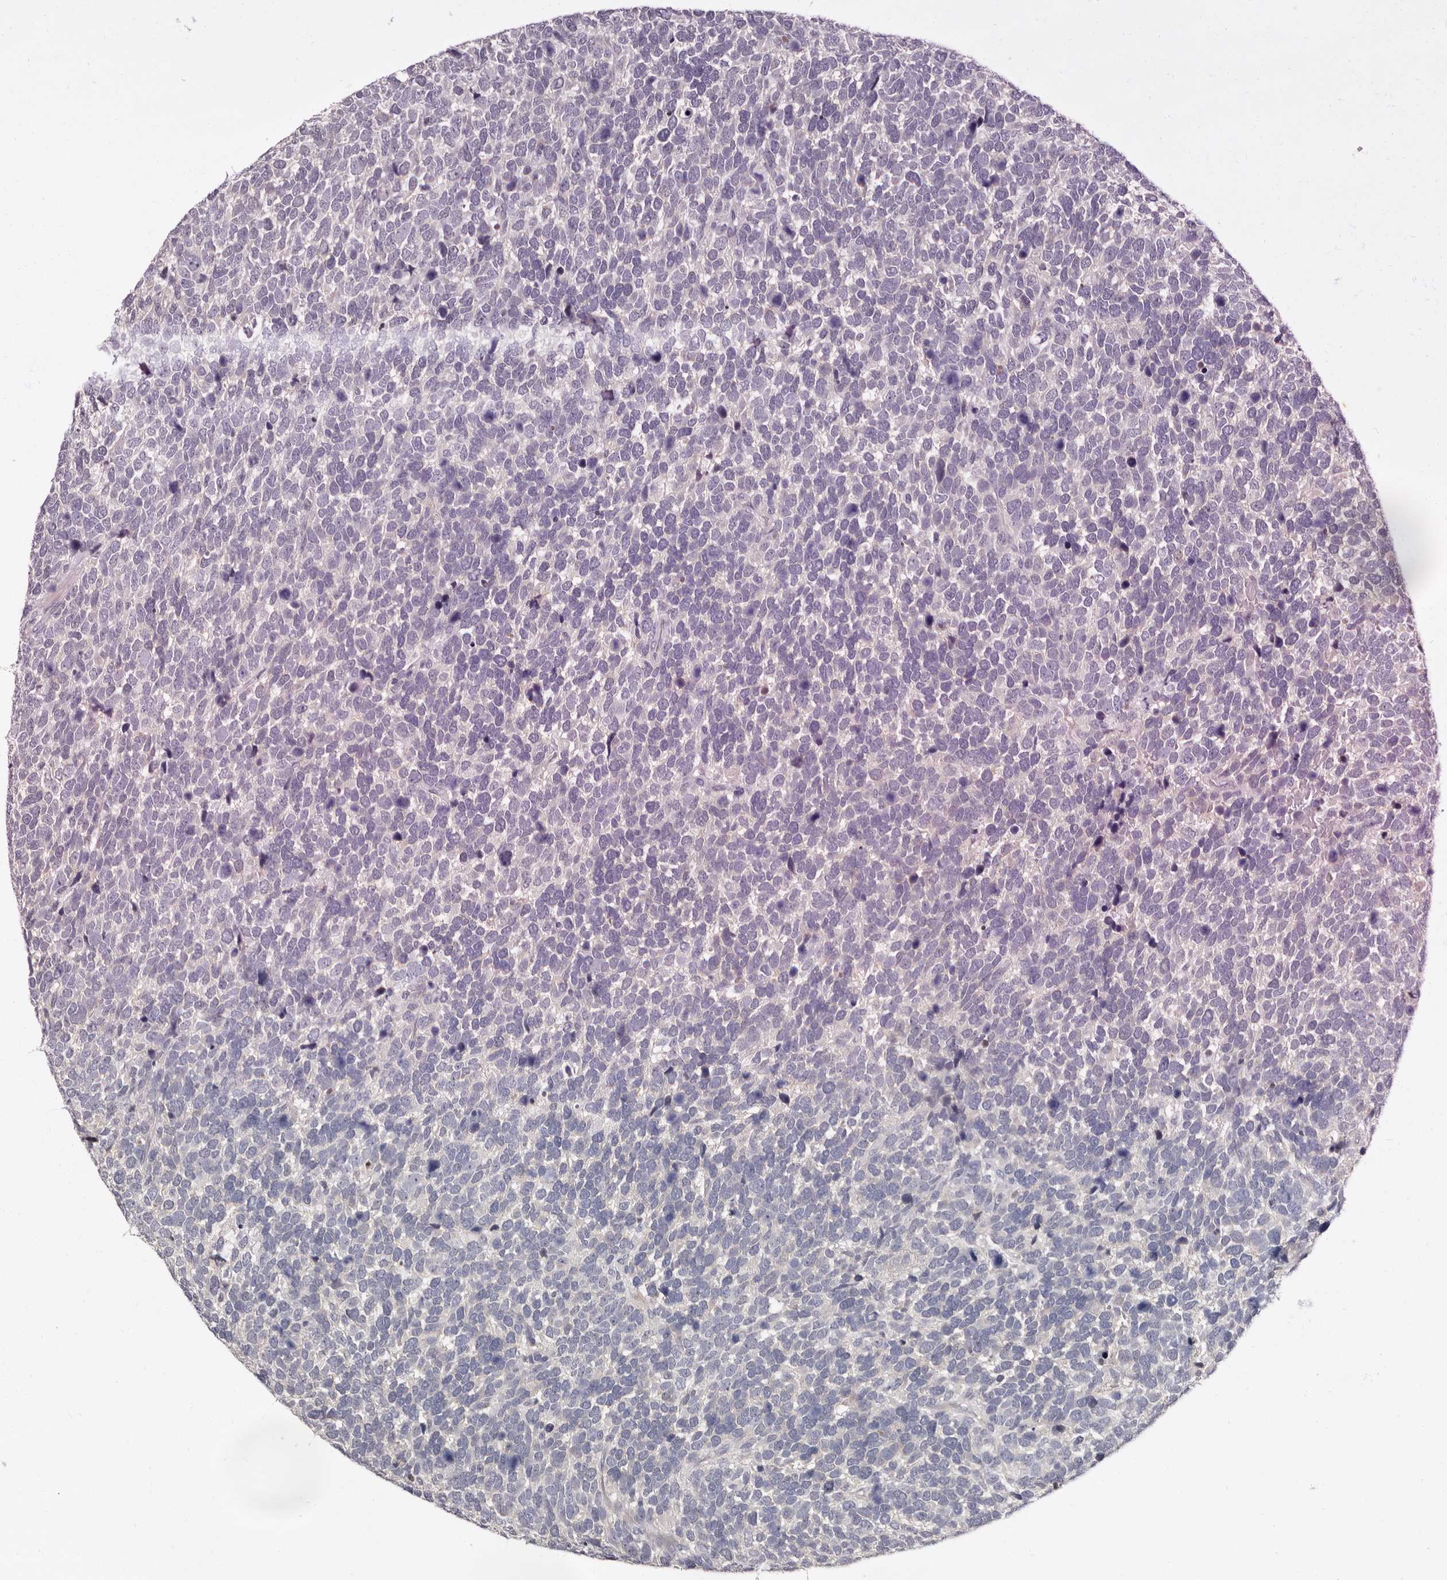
{"staining": {"intensity": "negative", "quantity": "none", "location": "none"}, "tissue": "urothelial cancer", "cell_type": "Tumor cells", "image_type": "cancer", "snomed": [{"axis": "morphology", "description": "Urothelial carcinoma, High grade"}, {"axis": "topography", "description": "Urinary bladder"}], "caption": "This is an immunohistochemistry micrograph of human urothelial cancer. There is no expression in tumor cells.", "gene": "LANCL2", "patient": {"sex": "female", "age": 82}}